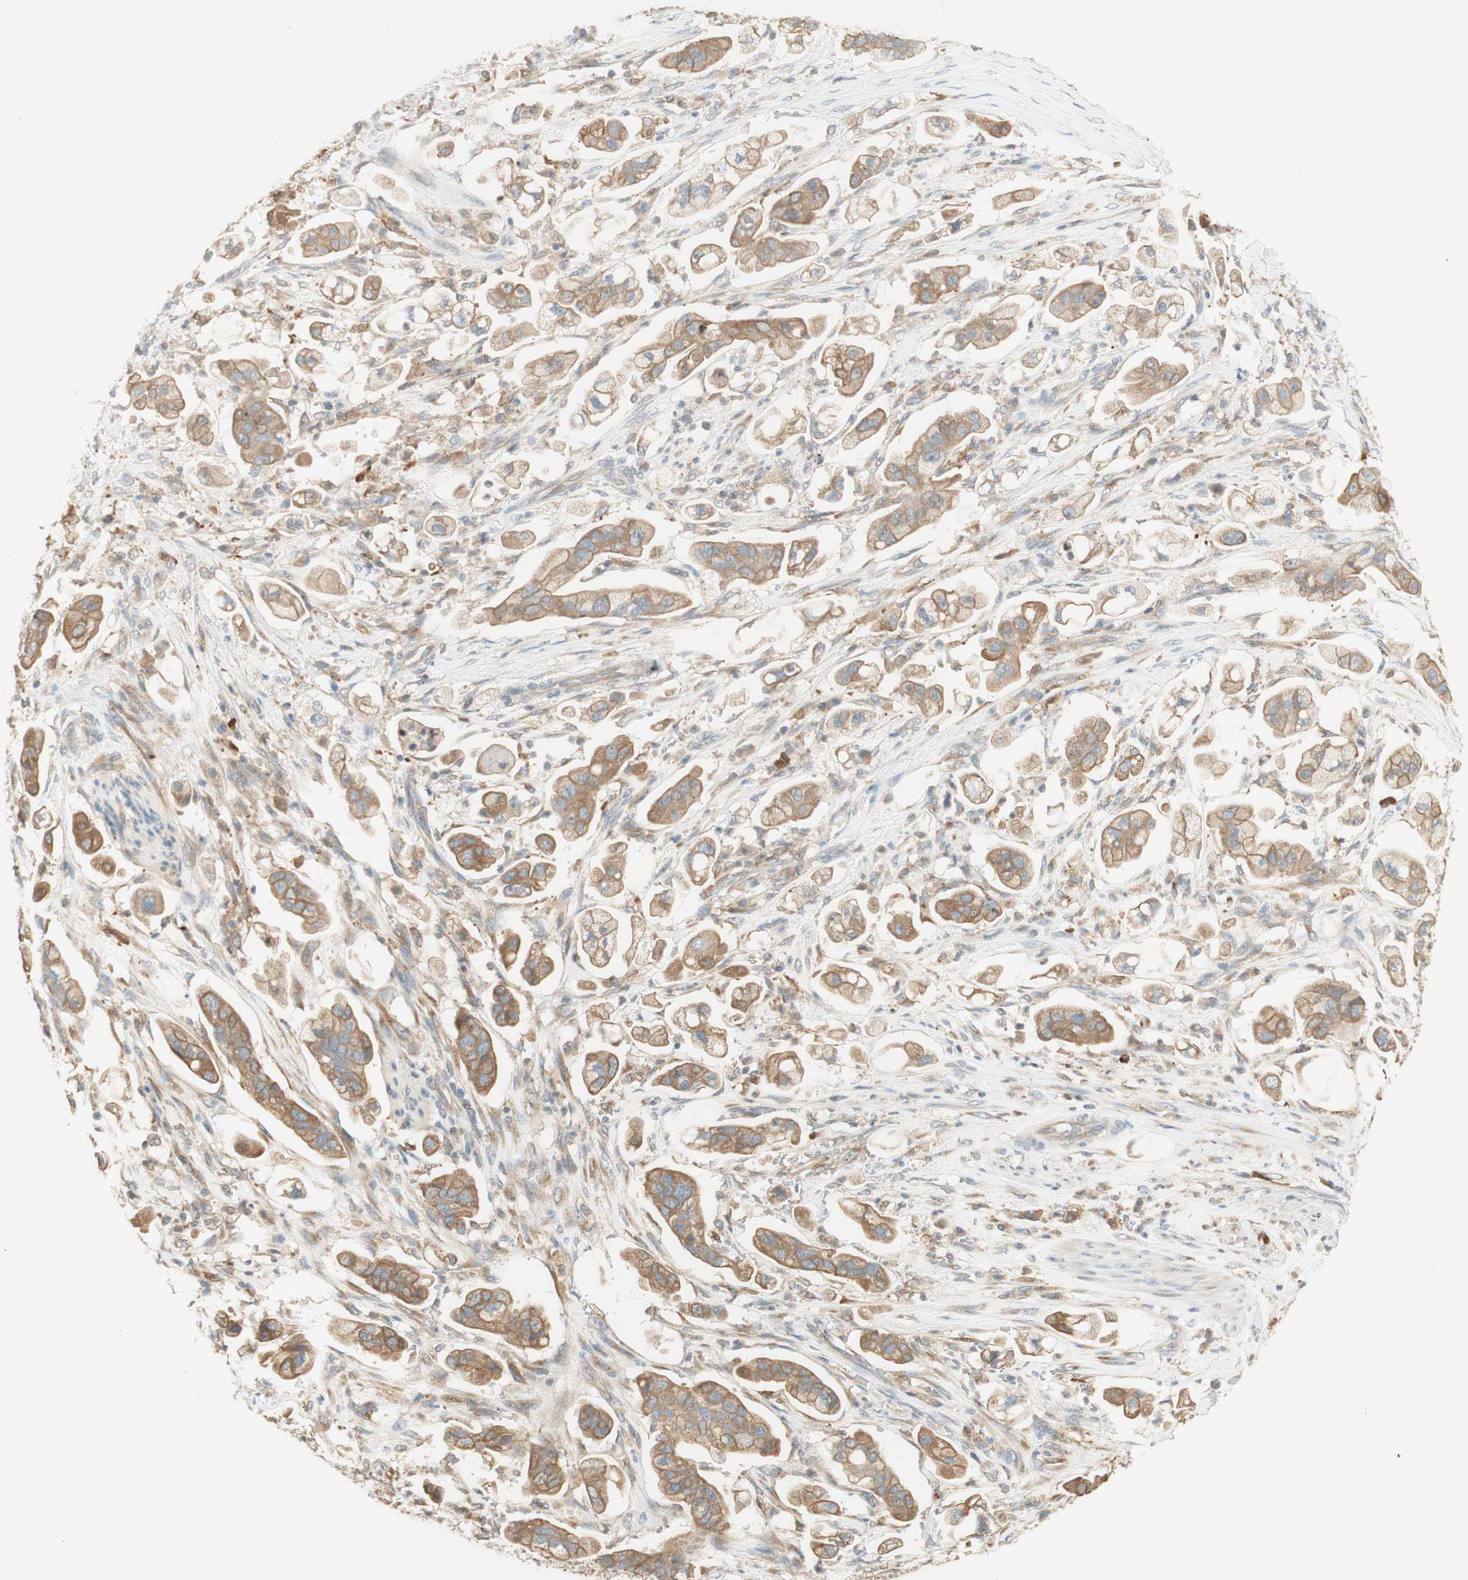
{"staining": {"intensity": "moderate", "quantity": ">75%", "location": "cytoplasmic/membranous"}, "tissue": "stomach cancer", "cell_type": "Tumor cells", "image_type": "cancer", "snomed": [{"axis": "morphology", "description": "Adenocarcinoma, NOS"}, {"axis": "topography", "description": "Stomach"}], "caption": "Tumor cells reveal medium levels of moderate cytoplasmic/membranous expression in about >75% of cells in human stomach adenocarcinoma.", "gene": "CLCN2", "patient": {"sex": "male", "age": 62}}